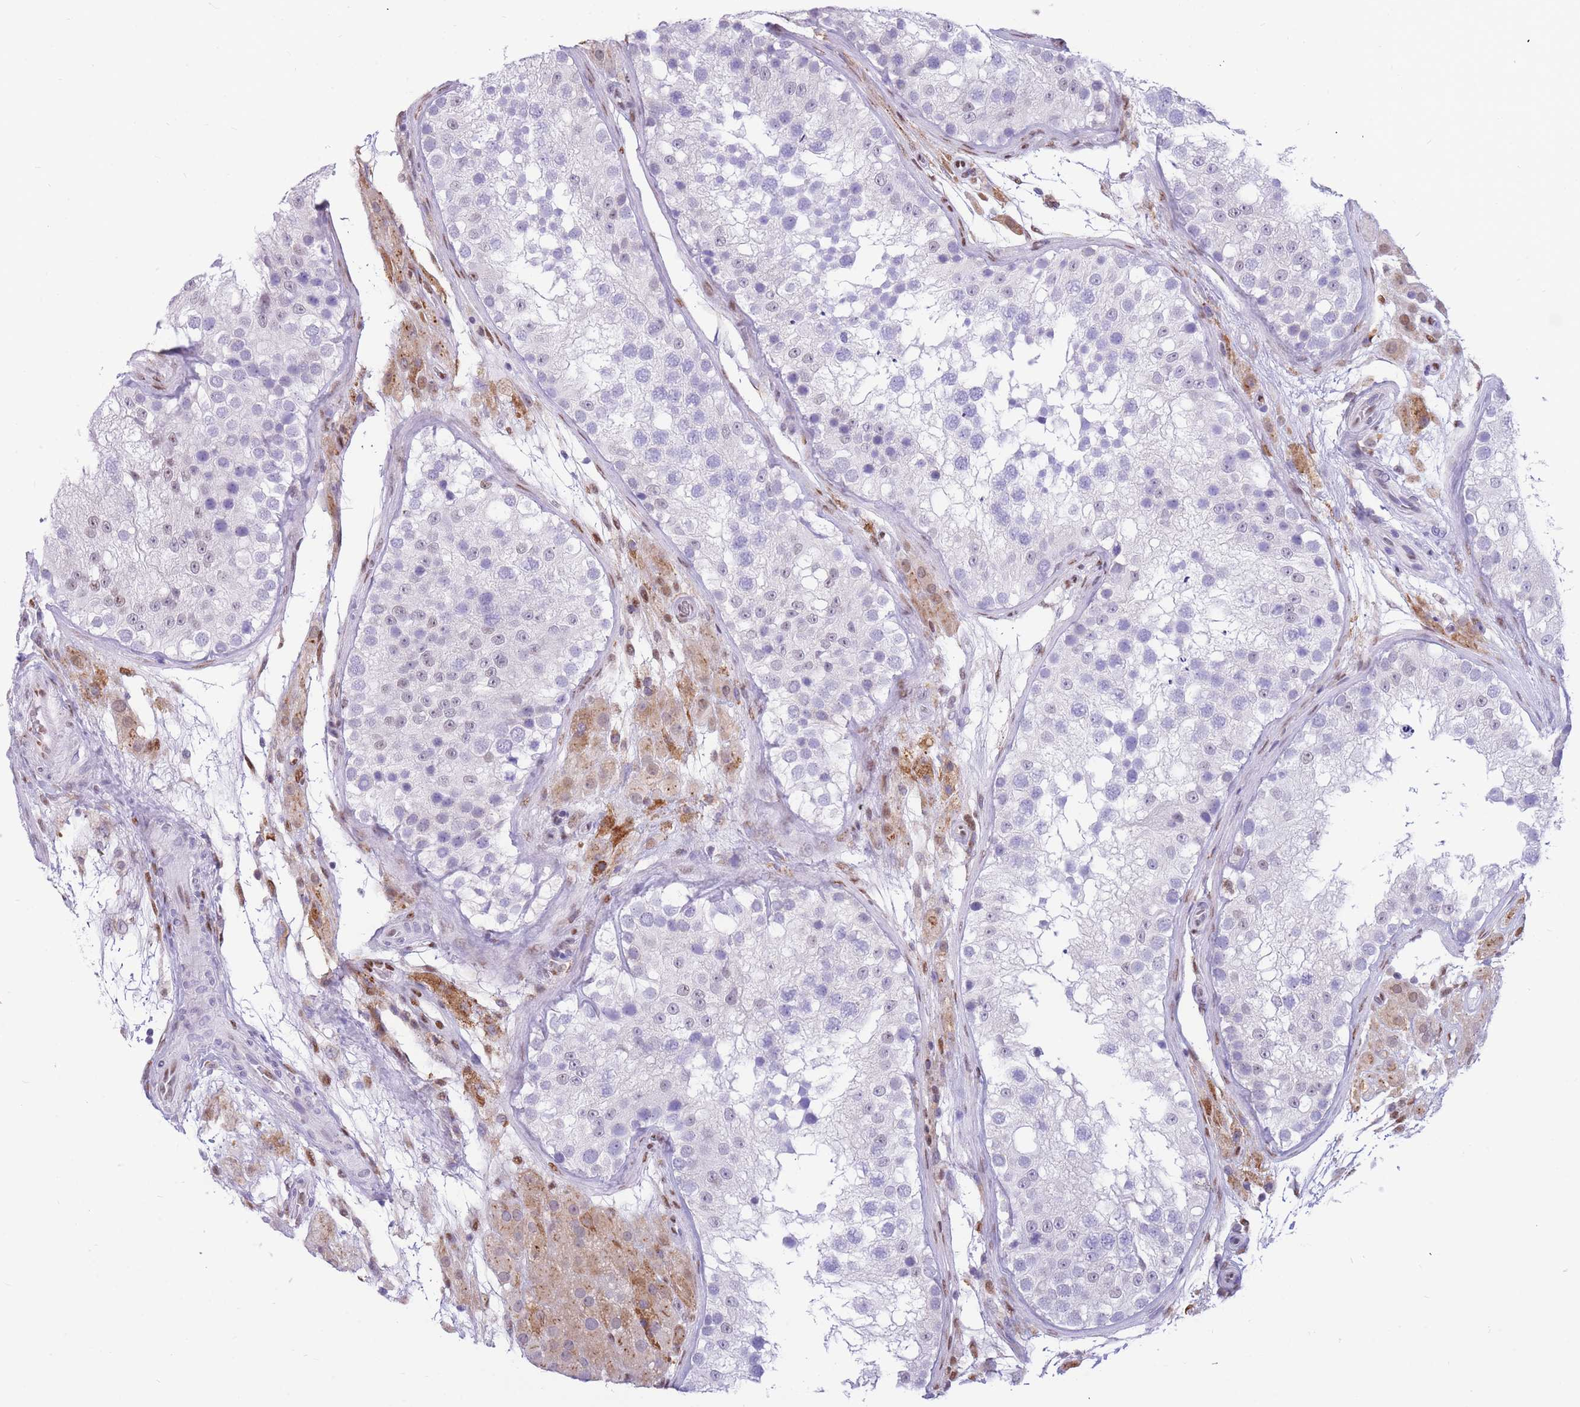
{"staining": {"intensity": "moderate", "quantity": "<25%", "location": "nuclear"}, "tissue": "testis", "cell_type": "Cells in seminiferous ducts", "image_type": "normal", "snomed": [{"axis": "morphology", "description": "Normal tissue, NOS"}, {"axis": "topography", "description": "Testis"}], "caption": "A micrograph of human testis stained for a protein exhibits moderate nuclear brown staining in cells in seminiferous ducts.", "gene": "FAM153A", "patient": {"sex": "male", "age": 26}}